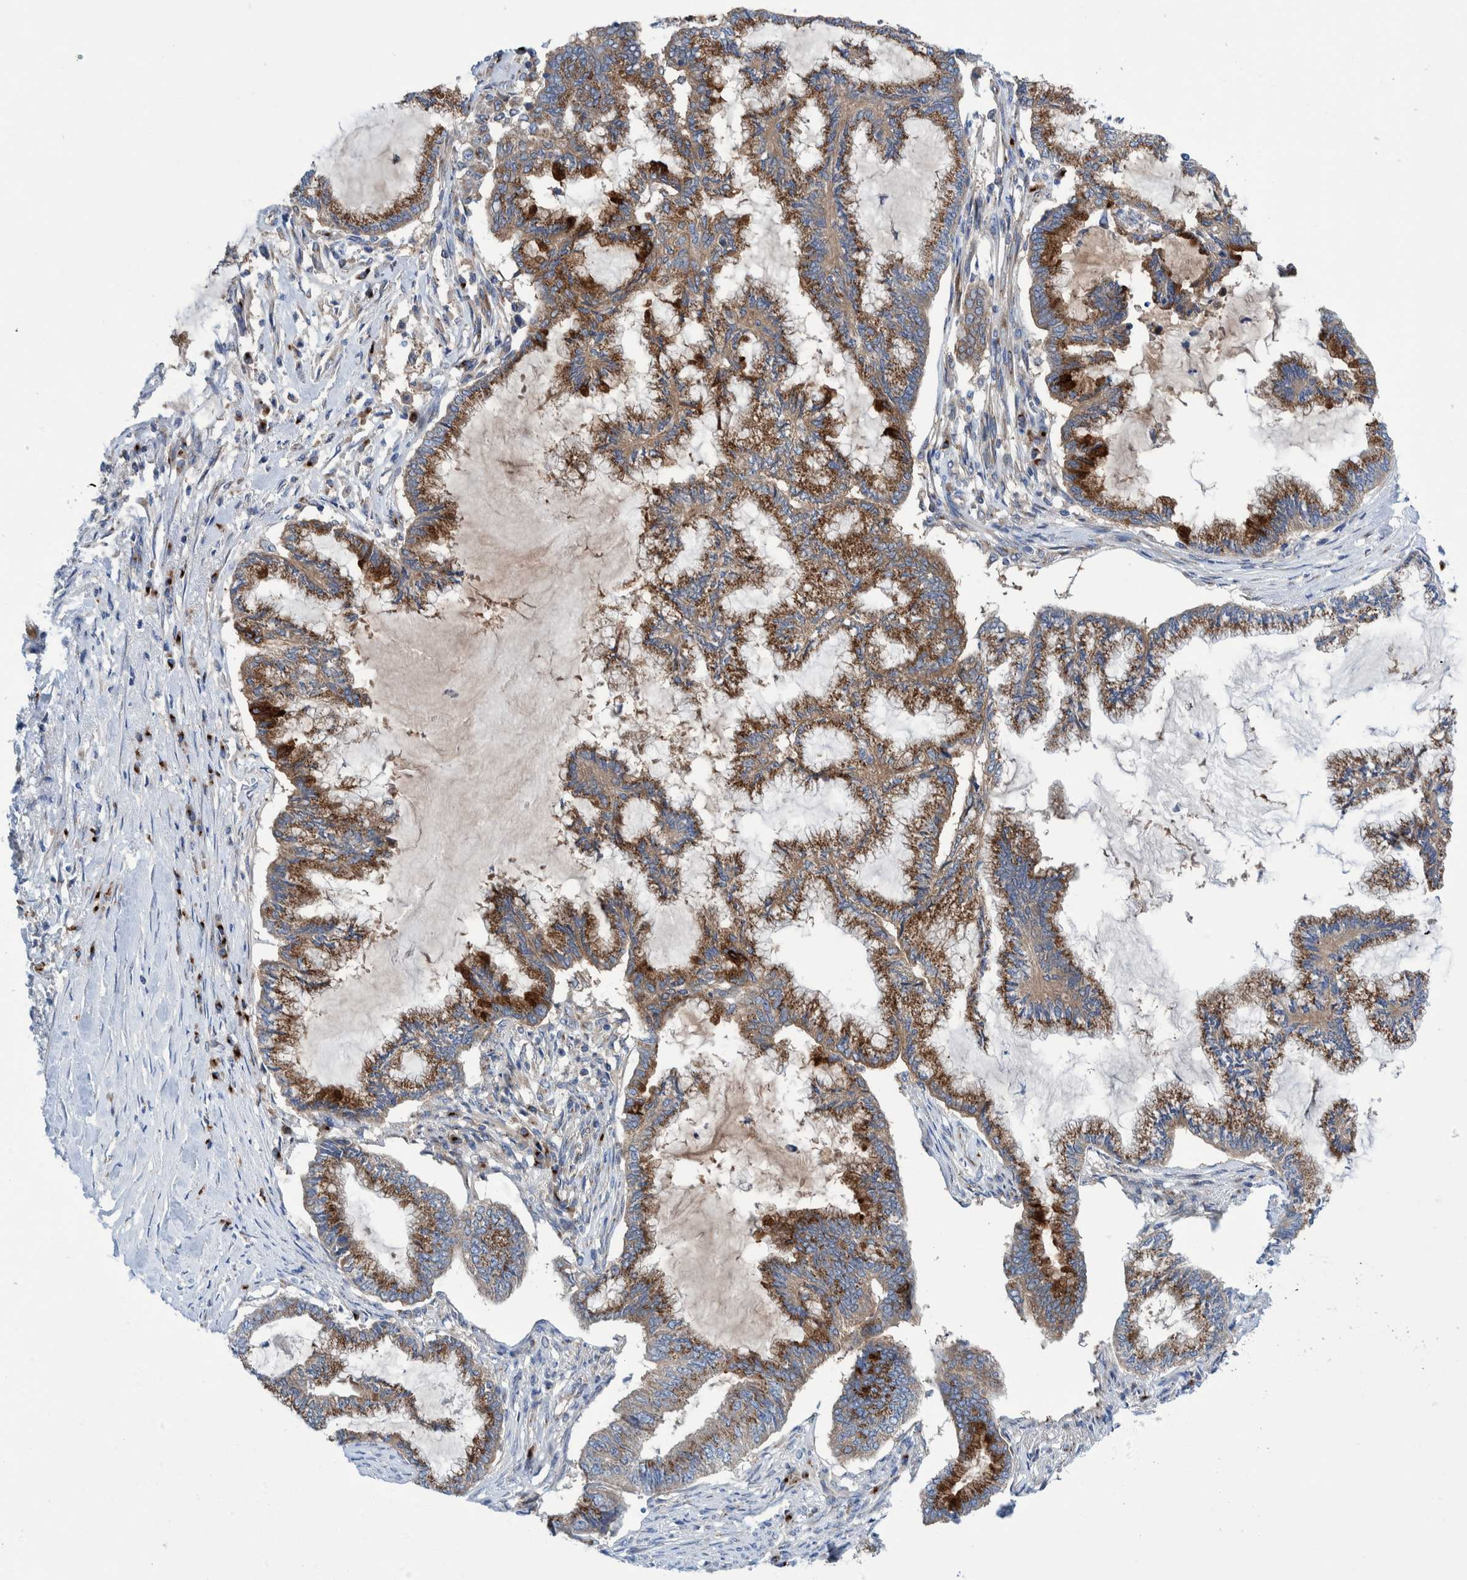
{"staining": {"intensity": "moderate", "quantity": ">75%", "location": "cytoplasmic/membranous"}, "tissue": "endometrial cancer", "cell_type": "Tumor cells", "image_type": "cancer", "snomed": [{"axis": "morphology", "description": "Adenocarcinoma, NOS"}, {"axis": "topography", "description": "Endometrium"}], "caption": "Endometrial cancer (adenocarcinoma) was stained to show a protein in brown. There is medium levels of moderate cytoplasmic/membranous positivity in about >75% of tumor cells.", "gene": "TRIM58", "patient": {"sex": "female", "age": 86}}